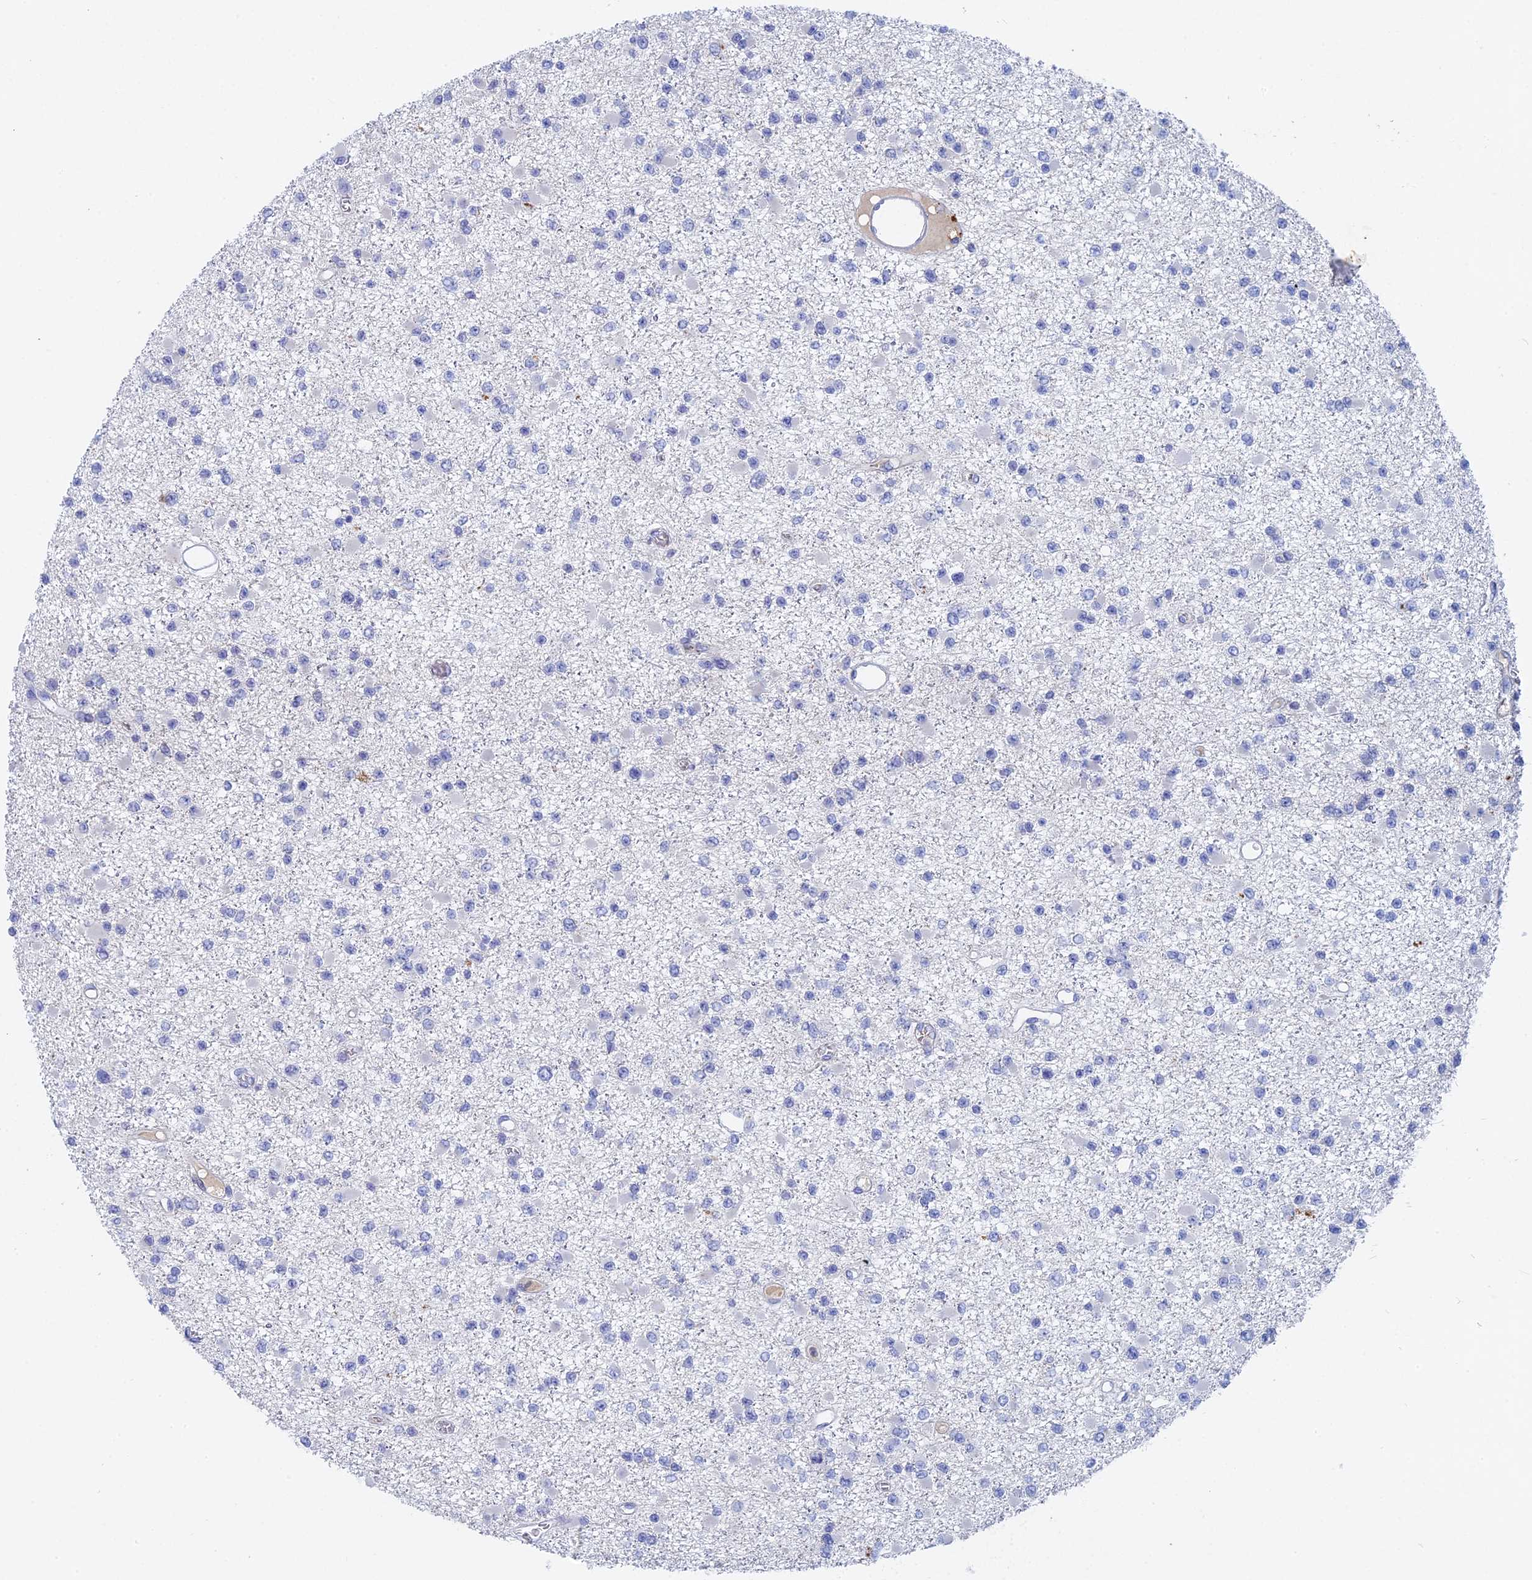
{"staining": {"intensity": "negative", "quantity": "none", "location": "none"}, "tissue": "glioma", "cell_type": "Tumor cells", "image_type": "cancer", "snomed": [{"axis": "morphology", "description": "Glioma, malignant, Low grade"}, {"axis": "topography", "description": "Brain"}], "caption": "The immunohistochemistry (IHC) photomicrograph has no significant expression in tumor cells of malignant glioma (low-grade) tissue.", "gene": "ACP7", "patient": {"sex": "female", "age": 22}}